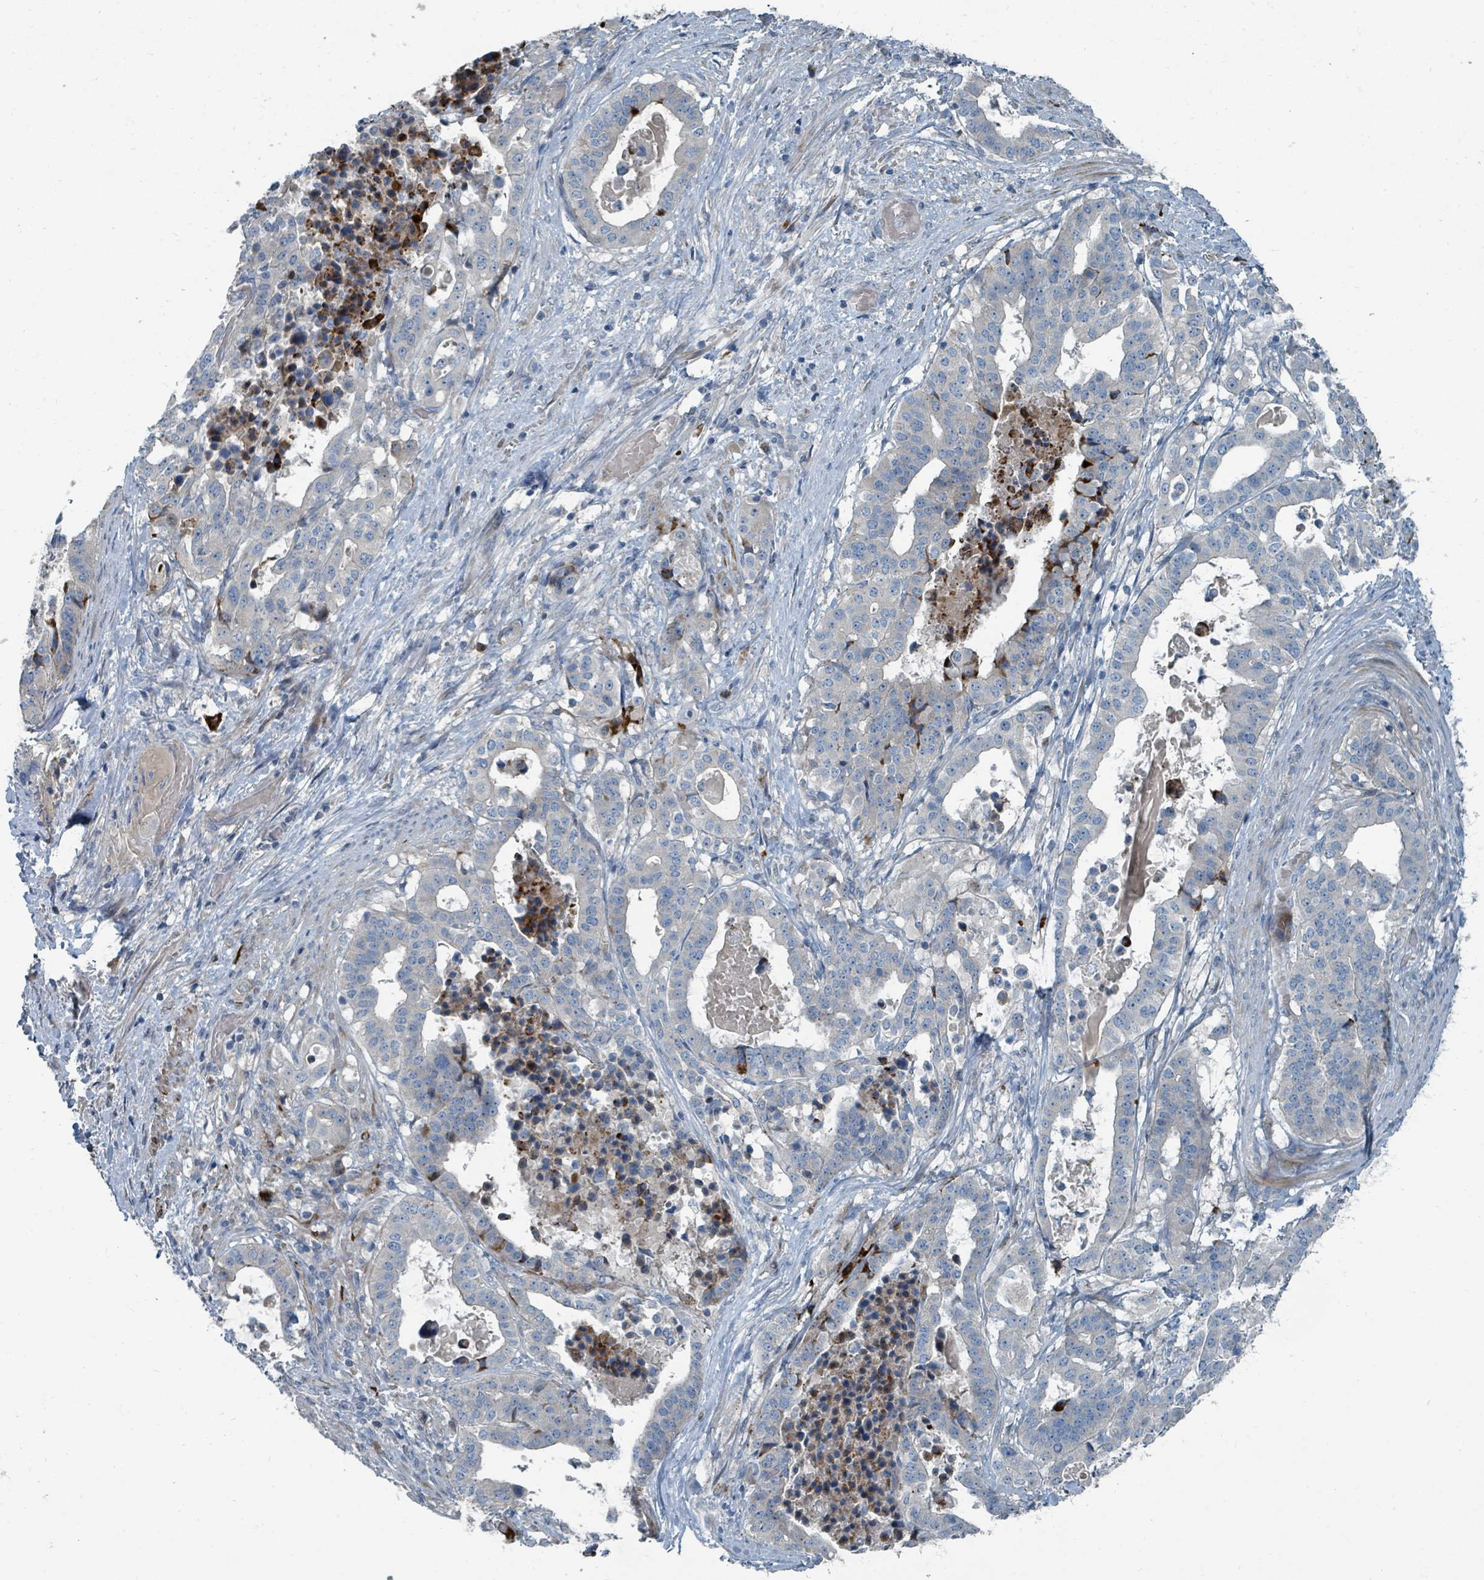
{"staining": {"intensity": "negative", "quantity": "none", "location": "none"}, "tissue": "stomach cancer", "cell_type": "Tumor cells", "image_type": "cancer", "snomed": [{"axis": "morphology", "description": "Adenocarcinoma, NOS"}, {"axis": "topography", "description": "Stomach"}], "caption": "Stomach adenocarcinoma stained for a protein using immunohistochemistry exhibits no positivity tumor cells.", "gene": "SLC44A5", "patient": {"sex": "male", "age": 48}}